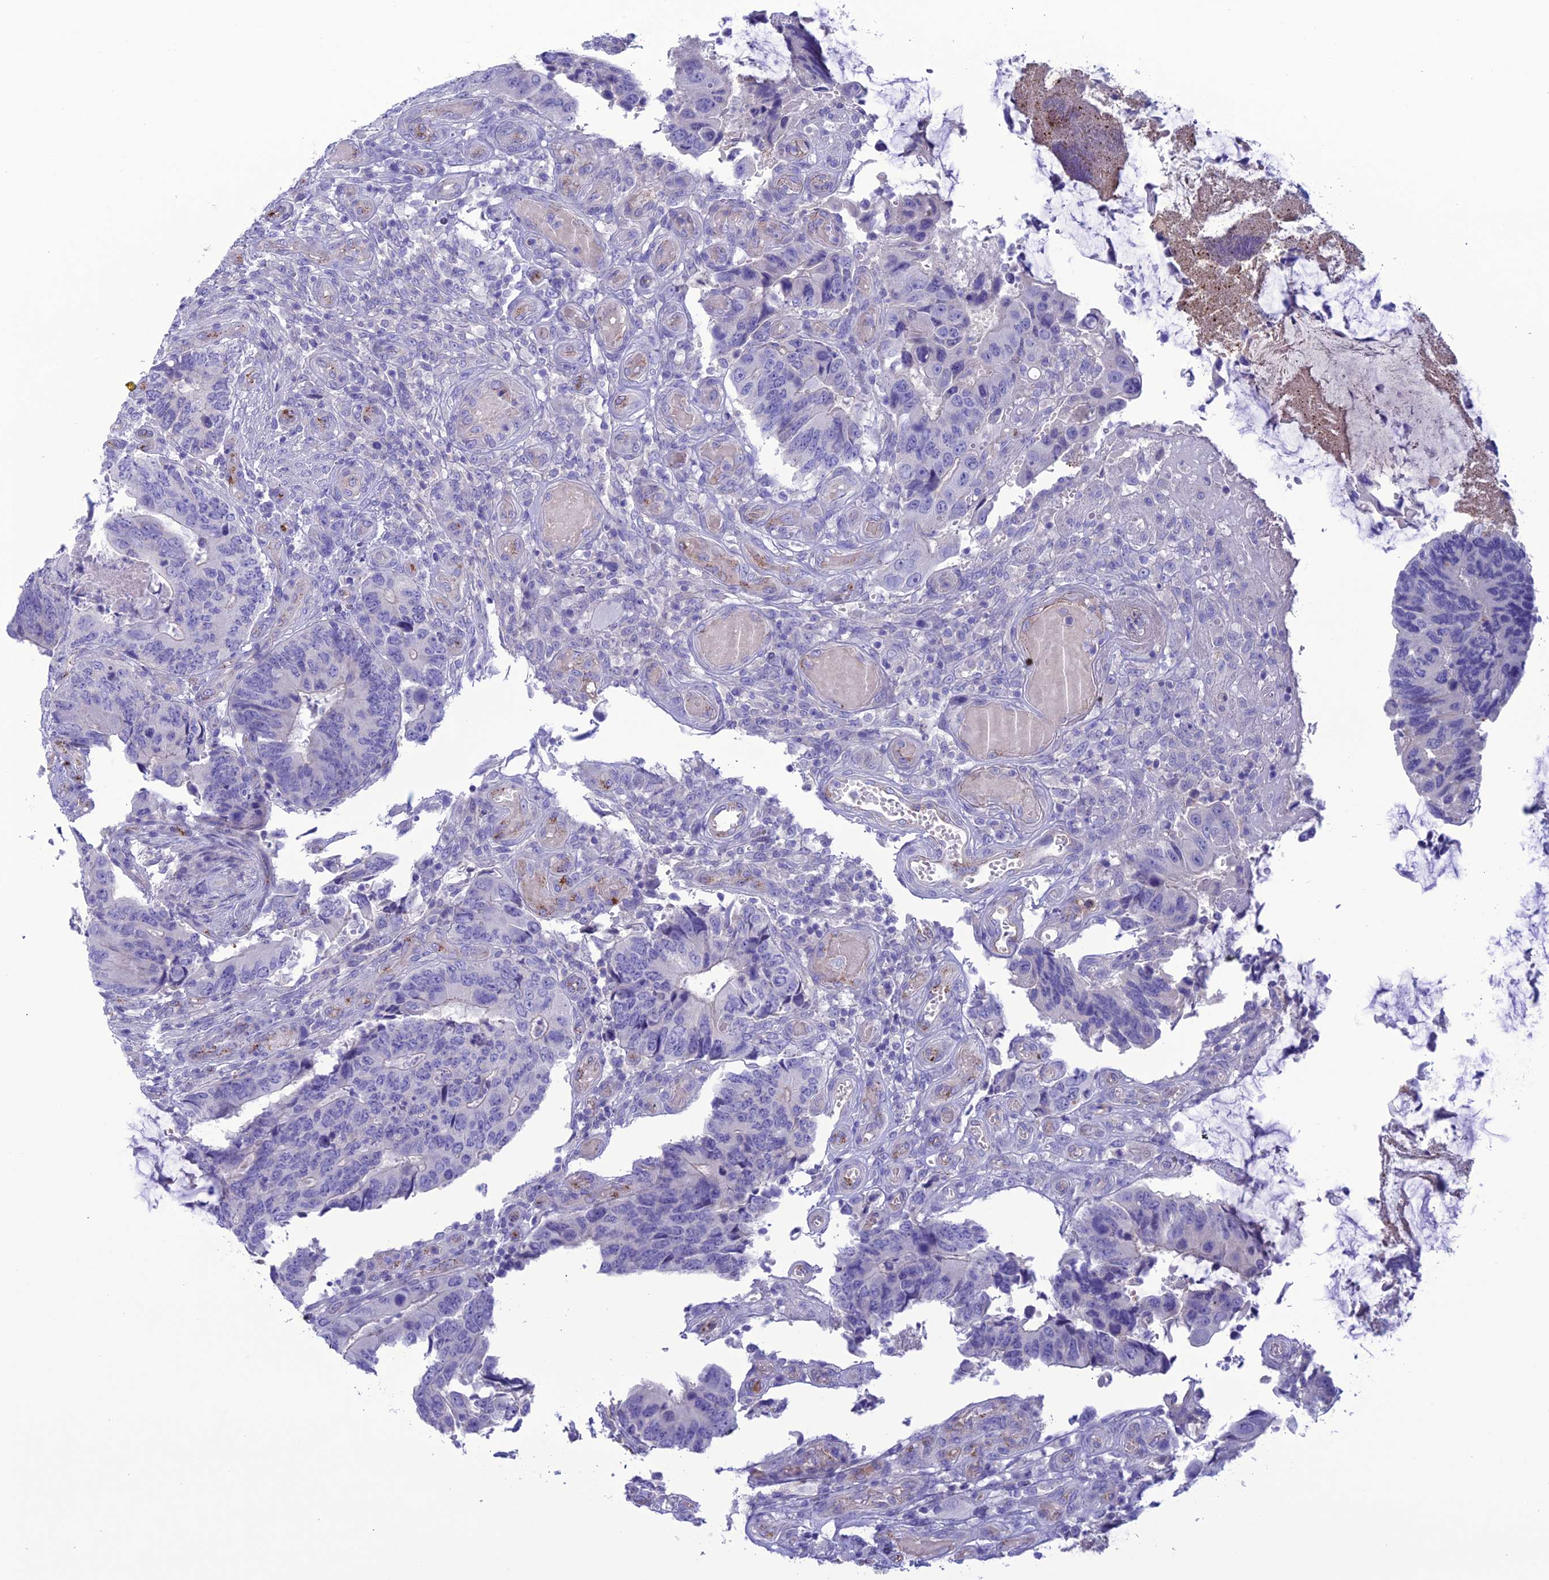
{"staining": {"intensity": "negative", "quantity": "none", "location": "none"}, "tissue": "colorectal cancer", "cell_type": "Tumor cells", "image_type": "cancer", "snomed": [{"axis": "morphology", "description": "Adenocarcinoma, NOS"}, {"axis": "topography", "description": "Colon"}], "caption": "Adenocarcinoma (colorectal) stained for a protein using immunohistochemistry (IHC) exhibits no expression tumor cells.", "gene": "CDC42EP5", "patient": {"sex": "male", "age": 87}}